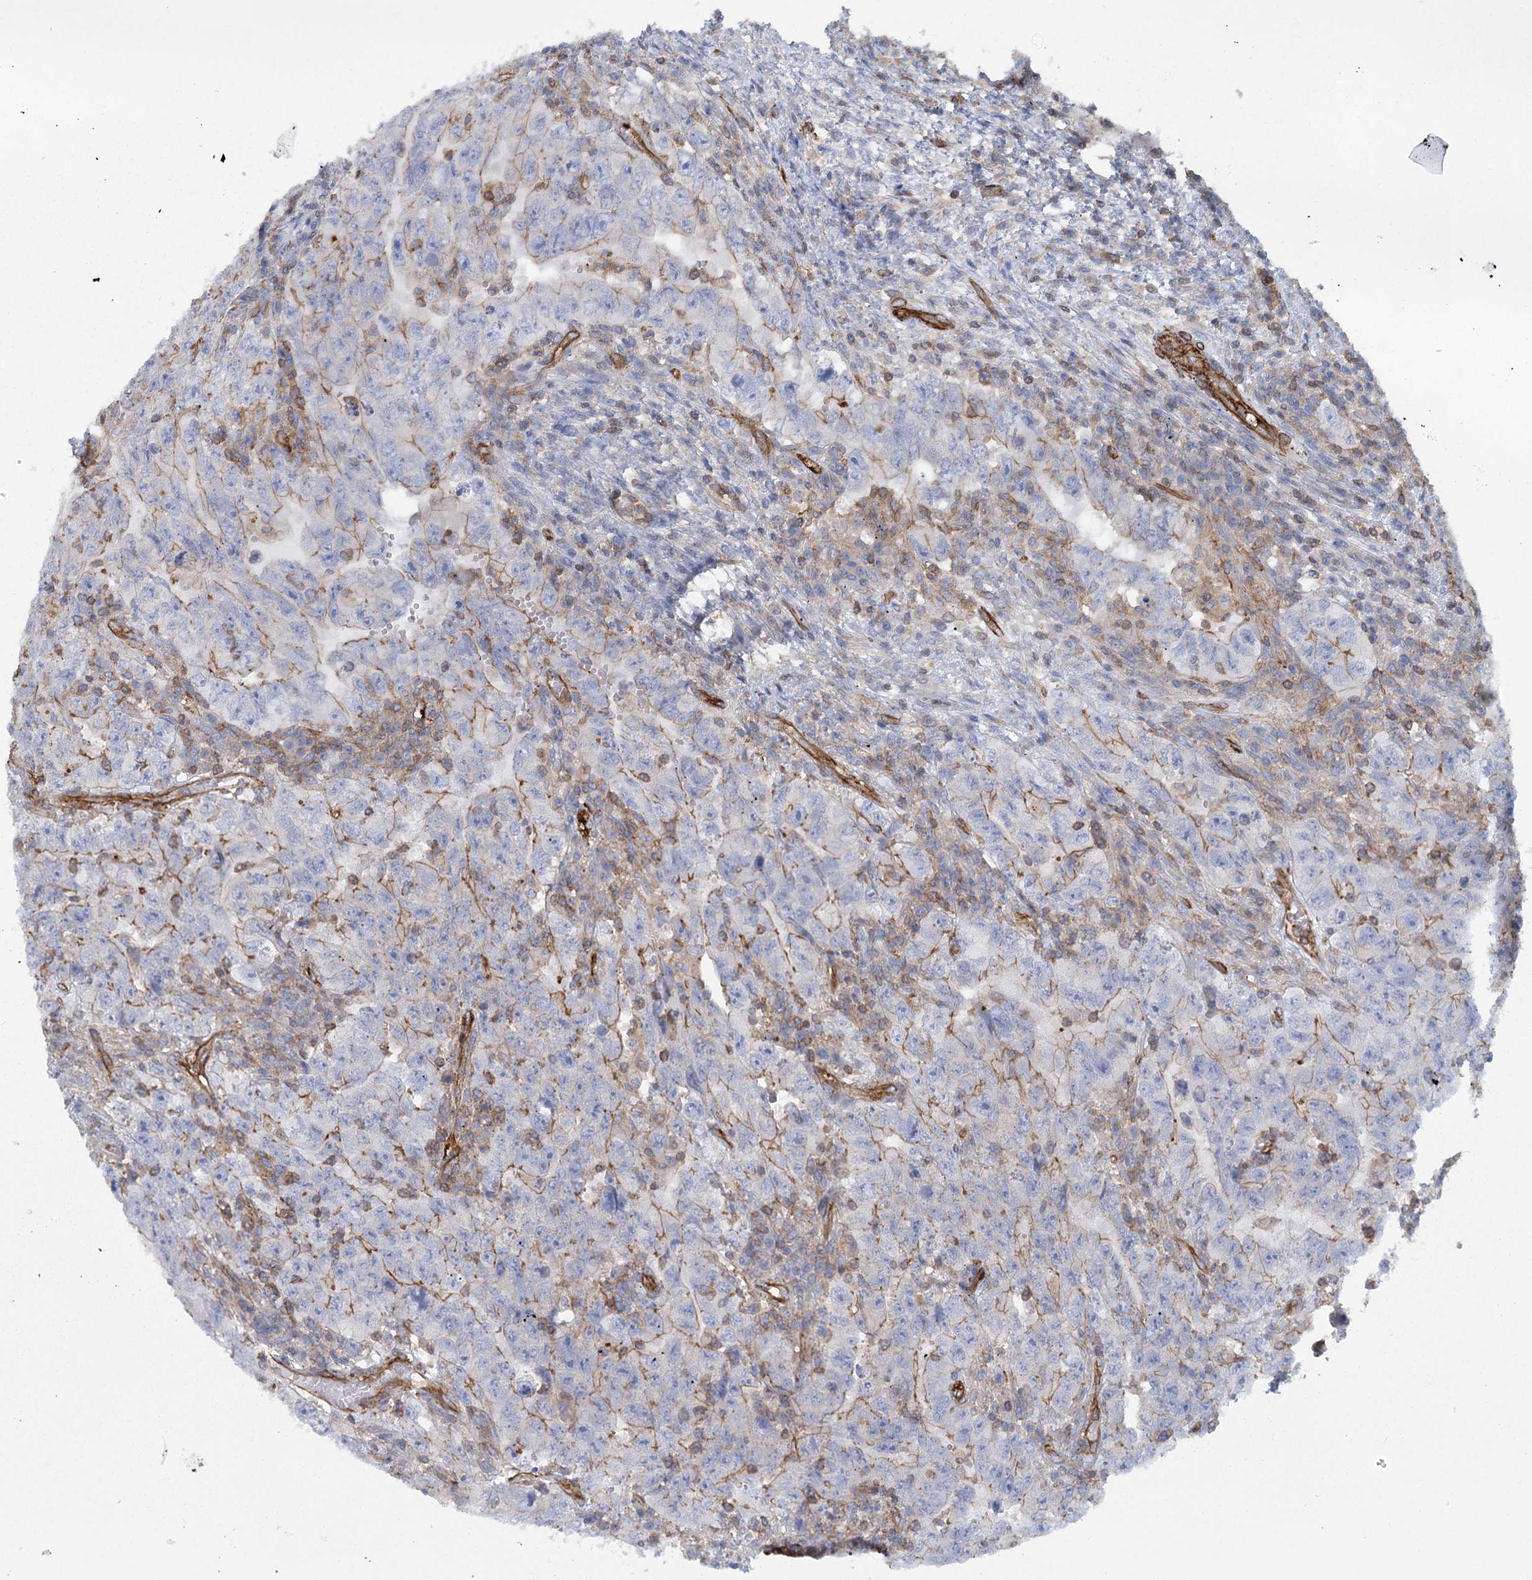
{"staining": {"intensity": "moderate", "quantity": "<25%", "location": "cytoplasmic/membranous"}, "tissue": "testis cancer", "cell_type": "Tumor cells", "image_type": "cancer", "snomed": [{"axis": "morphology", "description": "Carcinoma, Embryonal, NOS"}, {"axis": "topography", "description": "Testis"}], "caption": "Testis cancer was stained to show a protein in brown. There is low levels of moderate cytoplasmic/membranous staining in approximately <25% of tumor cells. The staining is performed using DAB (3,3'-diaminobenzidine) brown chromogen to label protein expression. The nuclei are counter-stained blue using hematoxylin.", "gene": "IFT46", "patient": {"sex": "male", "age": 26}}